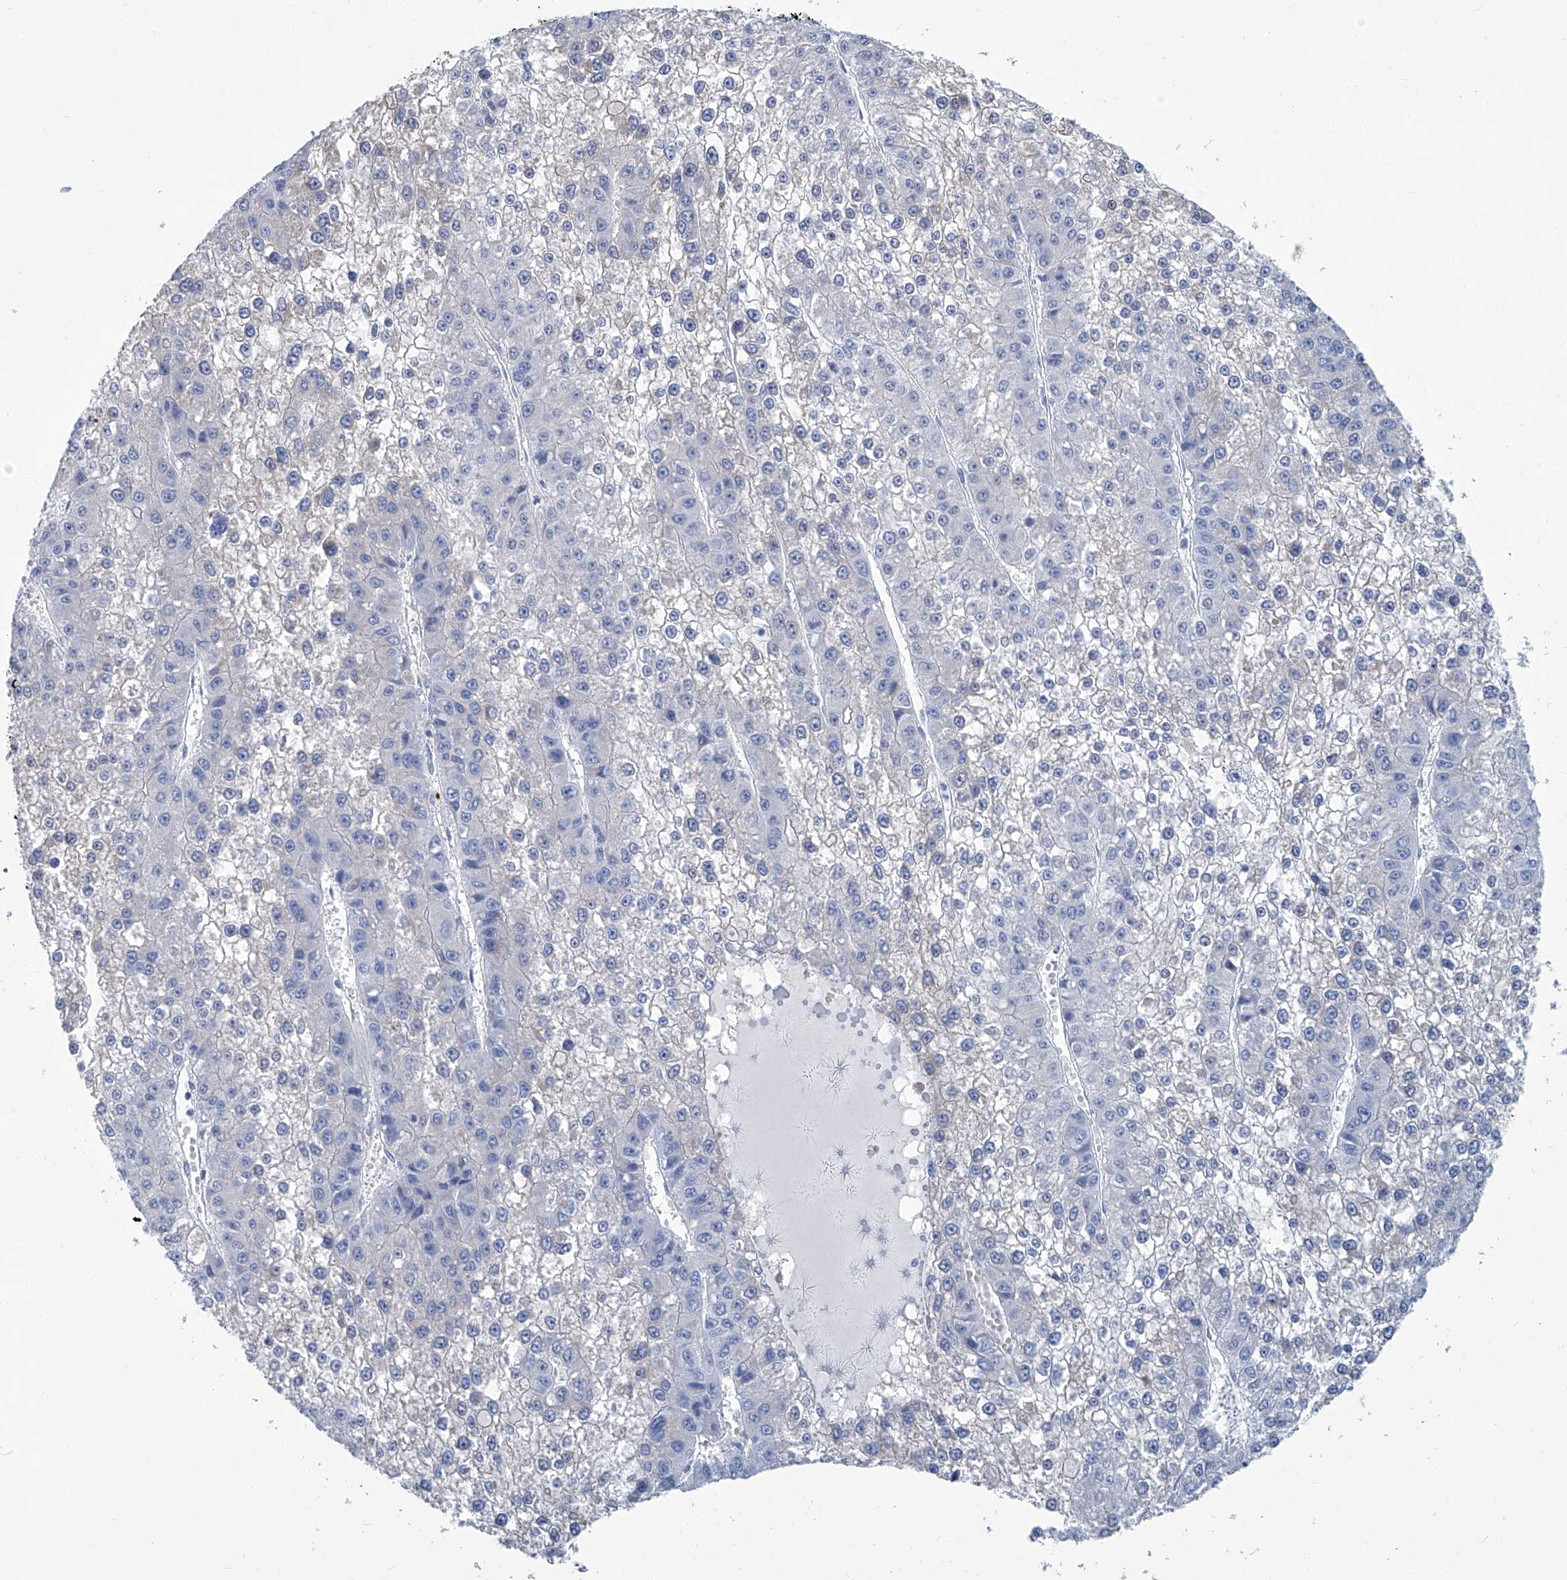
{"staining": {"intensity": "negative", "quantity": "none", "location": "none"}, "tissue": "liver cancer", "cell_type": "Tumor cells", "image_type": "cancer", "snomed": [{"axis": "morphology", "description": "Carcinoma, Hepatocellular, NOS"}, {"axis": "topography", "description": "Liver"}], "caption": "High power microscopy micrograph of an immunohistochemistry (IHC) image of liver cancer, revealing no significant positivity in tumor cells.", "gene": "PFKL", "patient": {"sex": "female", "age": 73}}